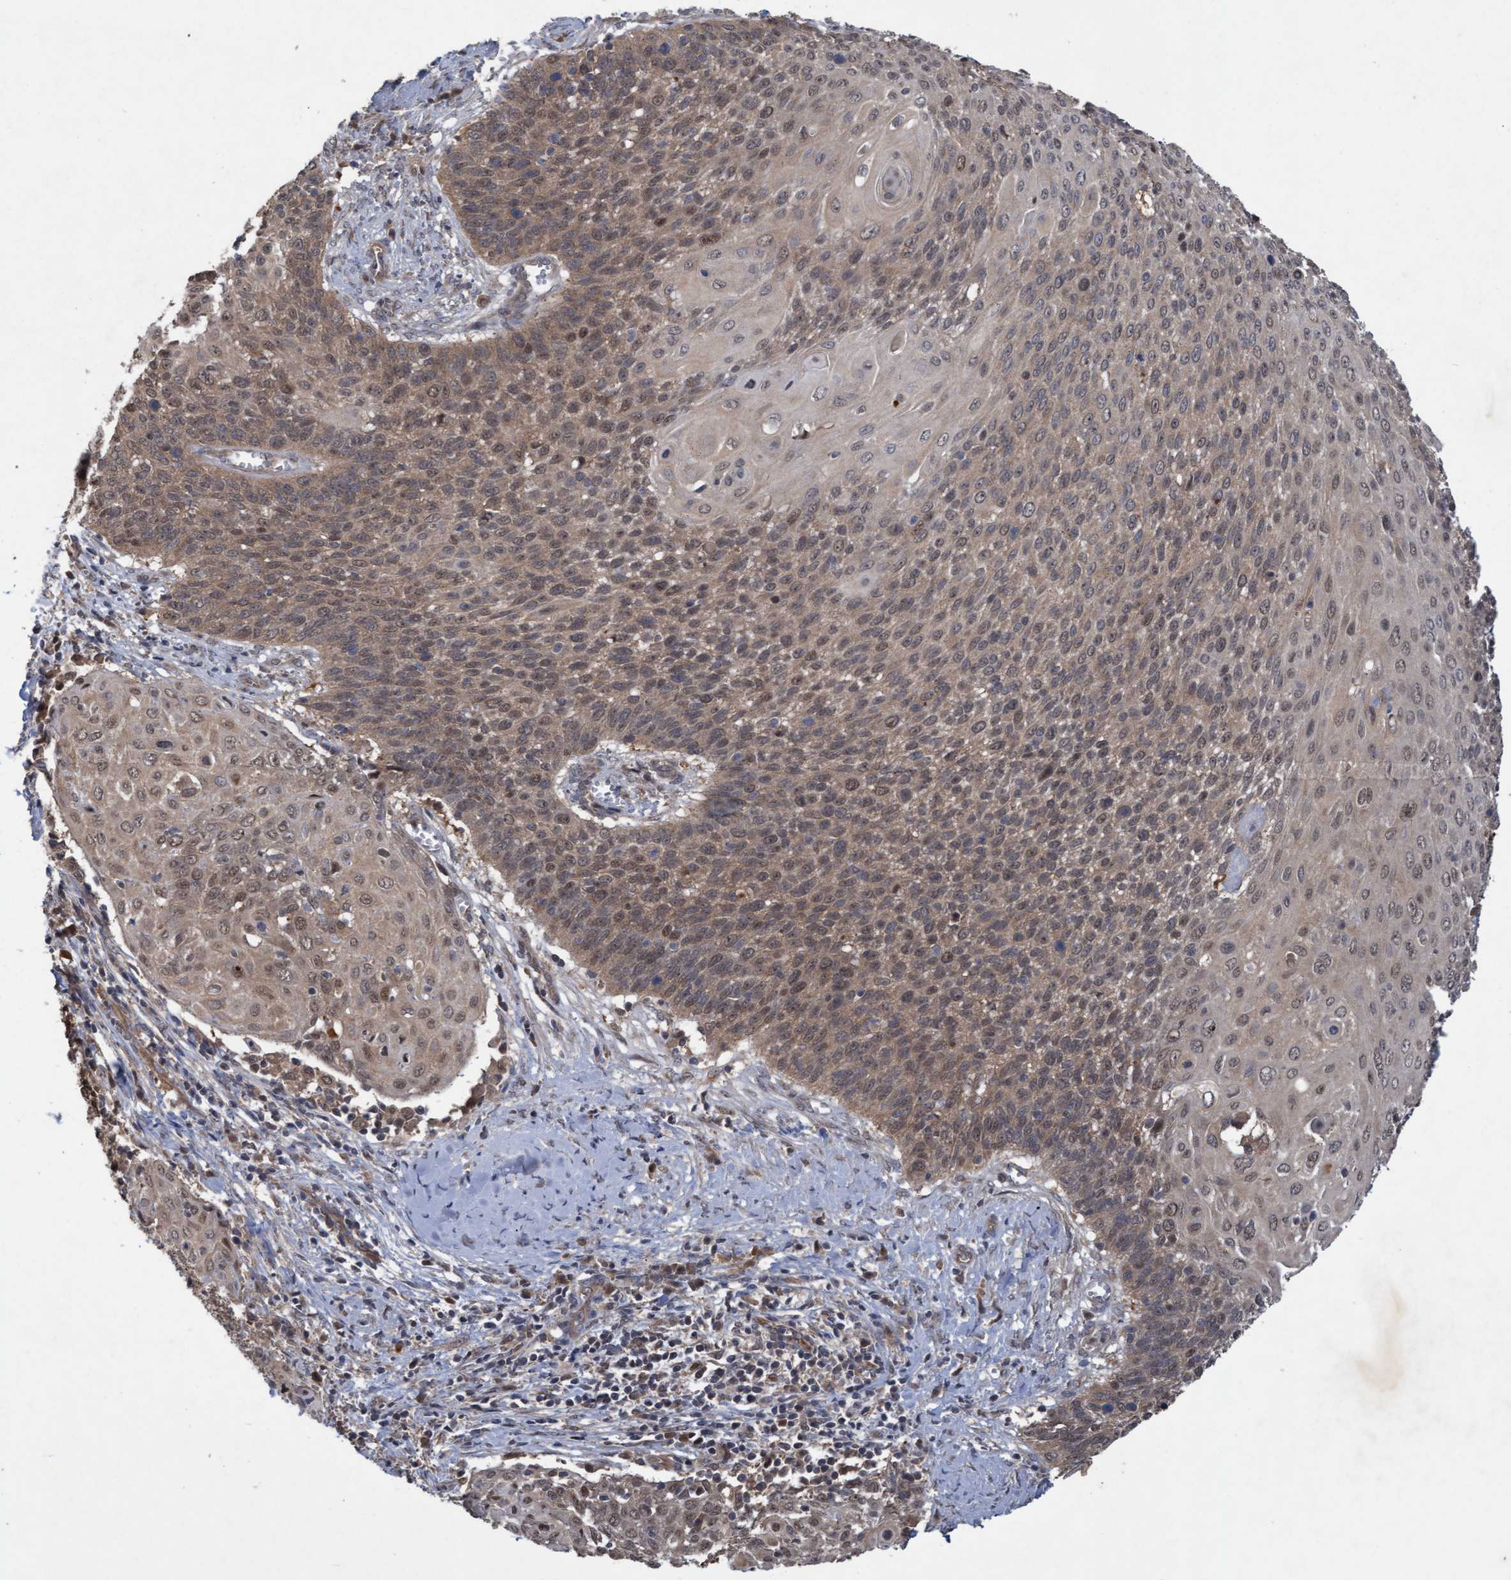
{"staining": {"intensity": "weak", "quantity": ">75%", "location": "cytoplasmic/membranous,nuclear"}, "tissue": "cervical cancer", "cell_type": "Tumor cells", "image_type": "cancer", "snomed": [{"axis": "morphology", "description": "Squamous cell carcinoma, NOS"}, {"axis": "topography", "description": "Cervix"}], "caption": "Immunohistochemistry (DAB (3,3'-diaminobenzidine)) staining of human squamous cell carcinoma (cervical) reveals weak cytoplasmic/membranous and nuclear protein positivity in about >75% of tumor cells.", "gene": "PSMB6", "patient": {"sex": "female", "age": 39}}